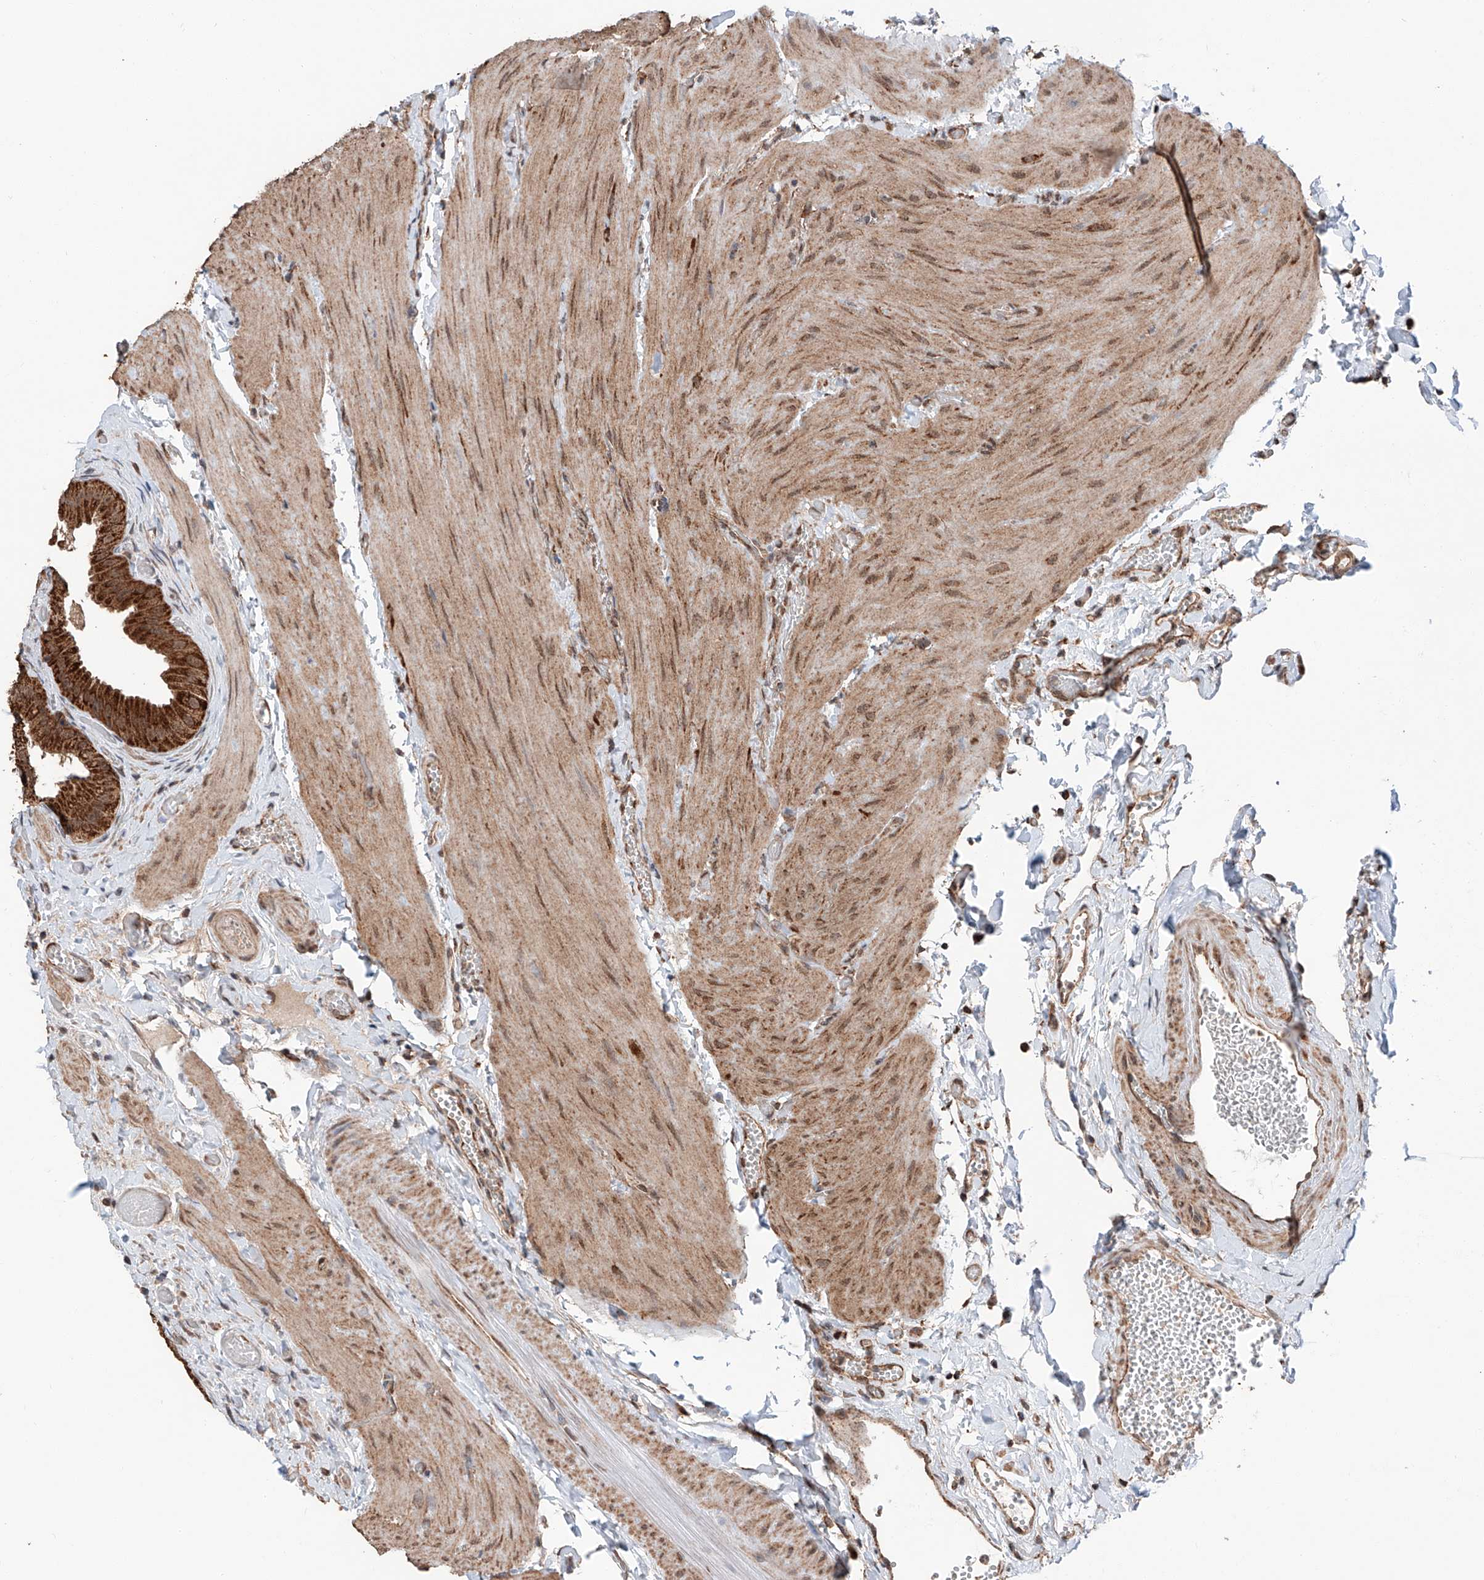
{"staining": {"intensity": "strong", "quantity": ">75%", "location": "cytoplasmic/membranous,nuclear"}, "tissue": "gallbladder", "cell_type": "Glandular cells", "image_type": "normal", "snomed": [{"axis": "morphology", "description": "Normal tissue, NOS"}, {"axis": "topography", "description": "Gallbladder"}], "caption": "Protein expression by immunohistochemistry (IHC) demonstrates strong cytoplasmic/membranous,nuclear staining in about >75% of glandular cells in unremarkable gallbladder. Ihc stains the protein in brown and the nuclei are stained blue.", "gene": "ZNF445", "patient": {"sex": "female", "age": 64}}